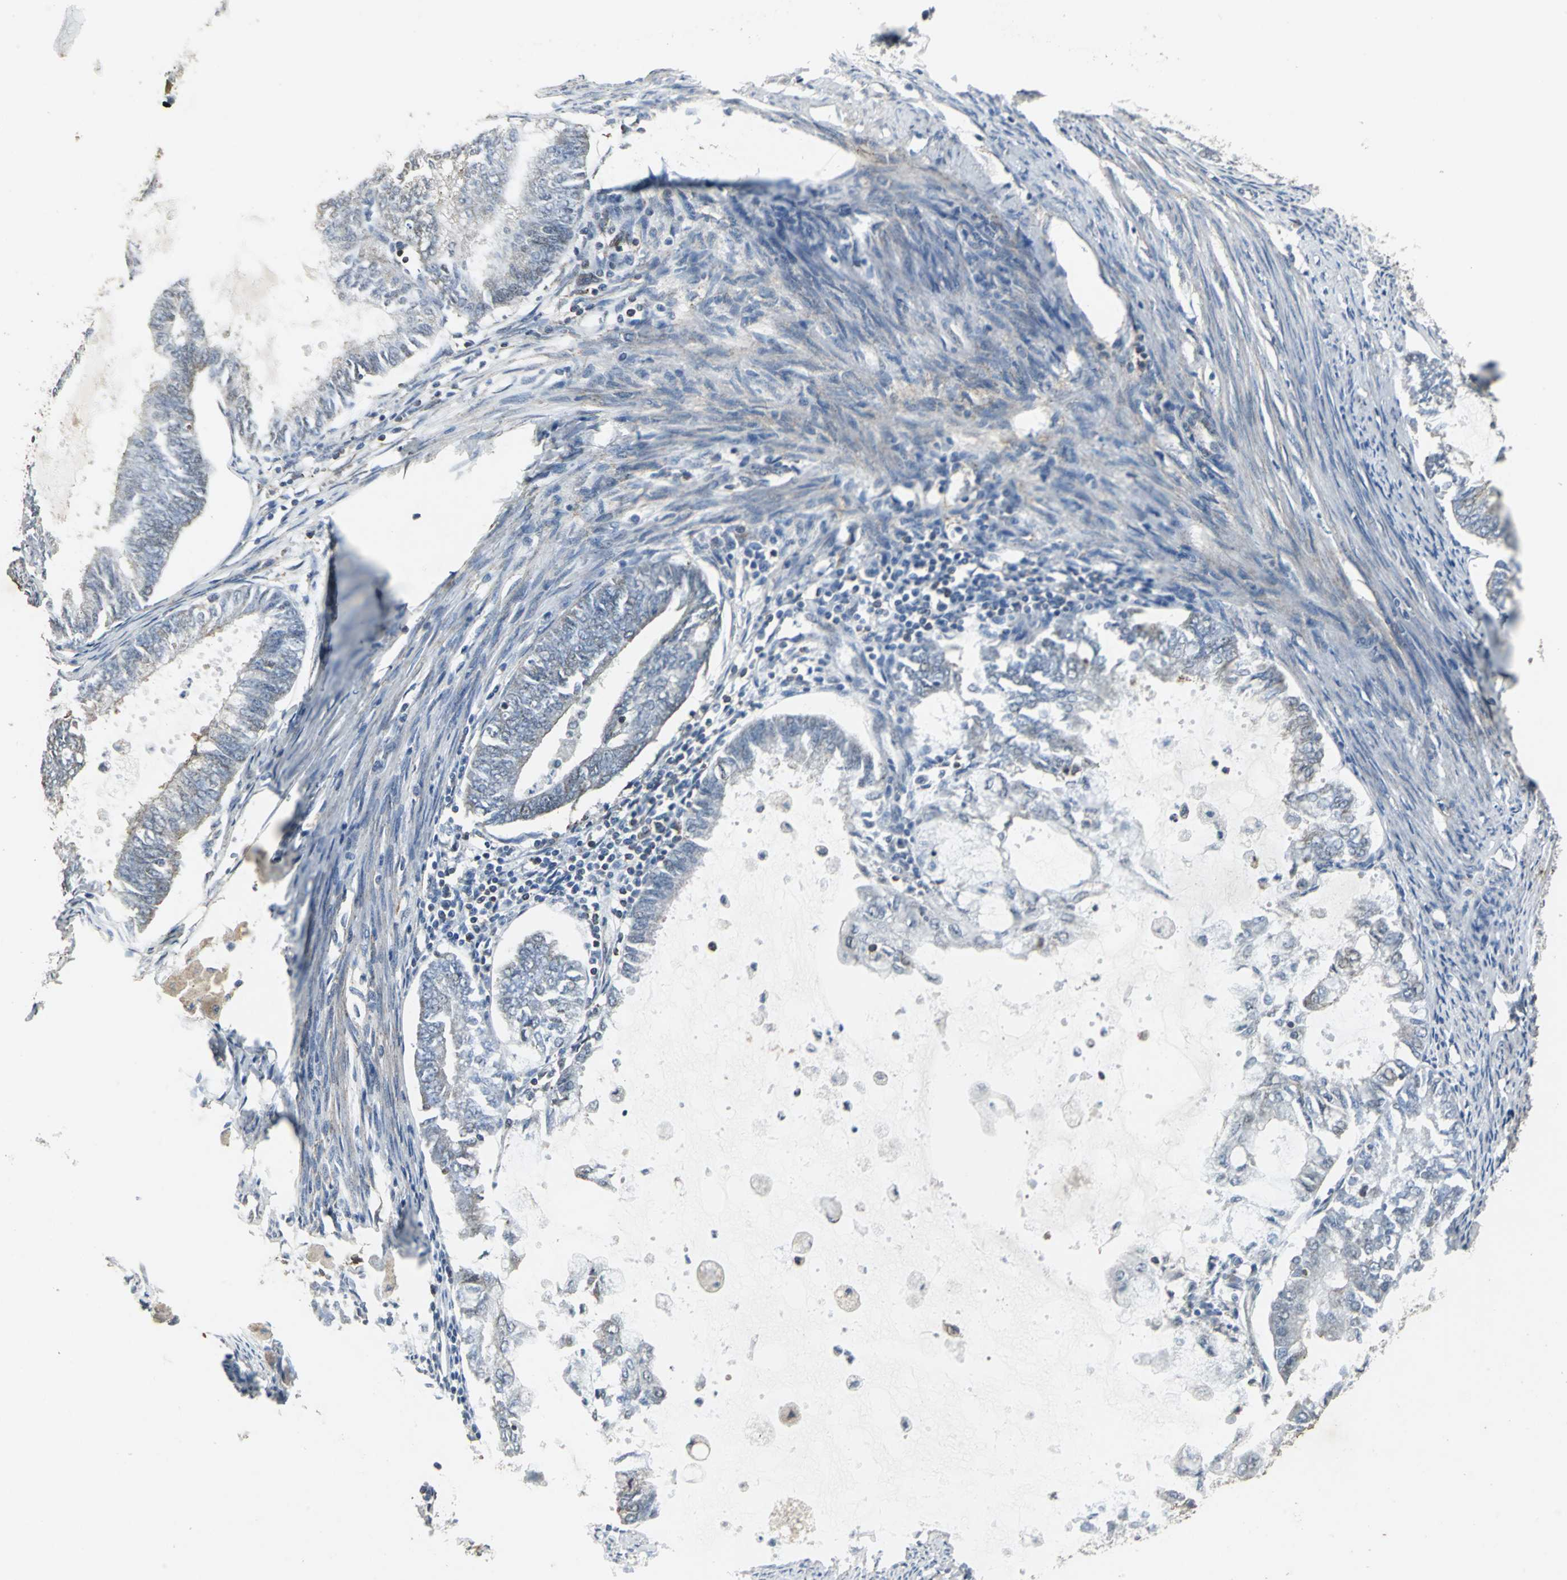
{"staining": {"intensity": "negative", "quantity": "none", "location": "none"}, "tissue": "endometrial cancer", "cell_type": "Tumor cells", "image_type": "cancer", "snomed": [{"axis": "morphology", "description": "Adenocarcinoma, NOS"}, {"axis": "topography", "description": "Endometrium"}], "caption": "A photomicrograph of adenocarcinoma (endometrial) stained for a protein demonstrates no brown staining in tumor cells.", "gene": "DNAJB4", "patient": {"sex": "female", "age": 86}}